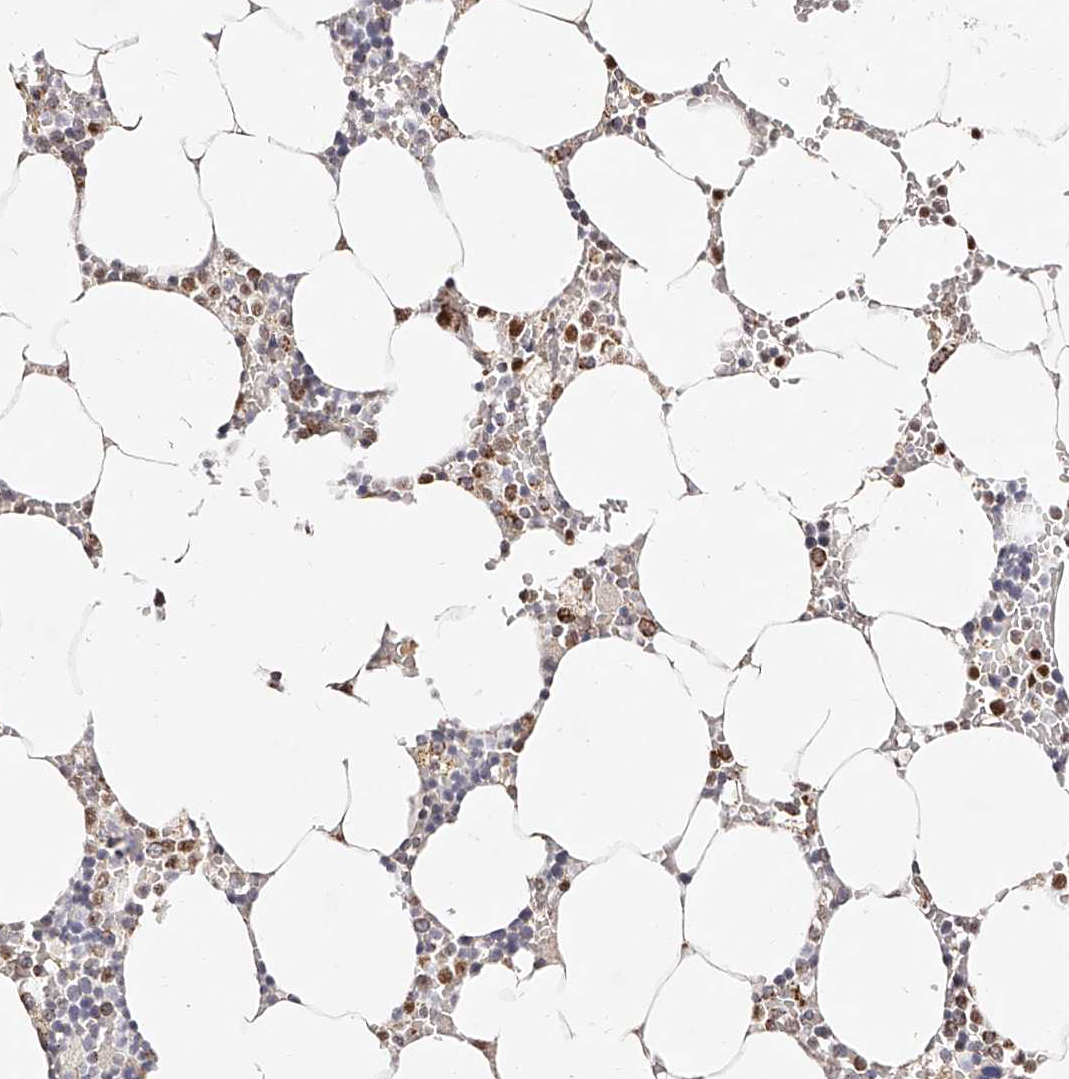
{"staining": {"intensity": "strong", "quantity": "<25%", "location": "nuclear"}, "tissue": "bone marrow", "cell_type": "Hematopoietic cells", "image_type": "normal", "snomed": [{"axis": "morphology", "description": "Normal tissue, NOS"}, {"axis": "topography", "description": "Bone marrow"}], "caption": "Immunohistochemistry (IHC) image of benign bone marrow: human bone marrow stained using immunohistochemistry displays medium levels of strong protein expression localized specifically in the nuclear of hematopoietic cells, appearing as a nuclear brown color.", "gene": "NDUFV3", "patient": {"sex": "male", "age": 70}}